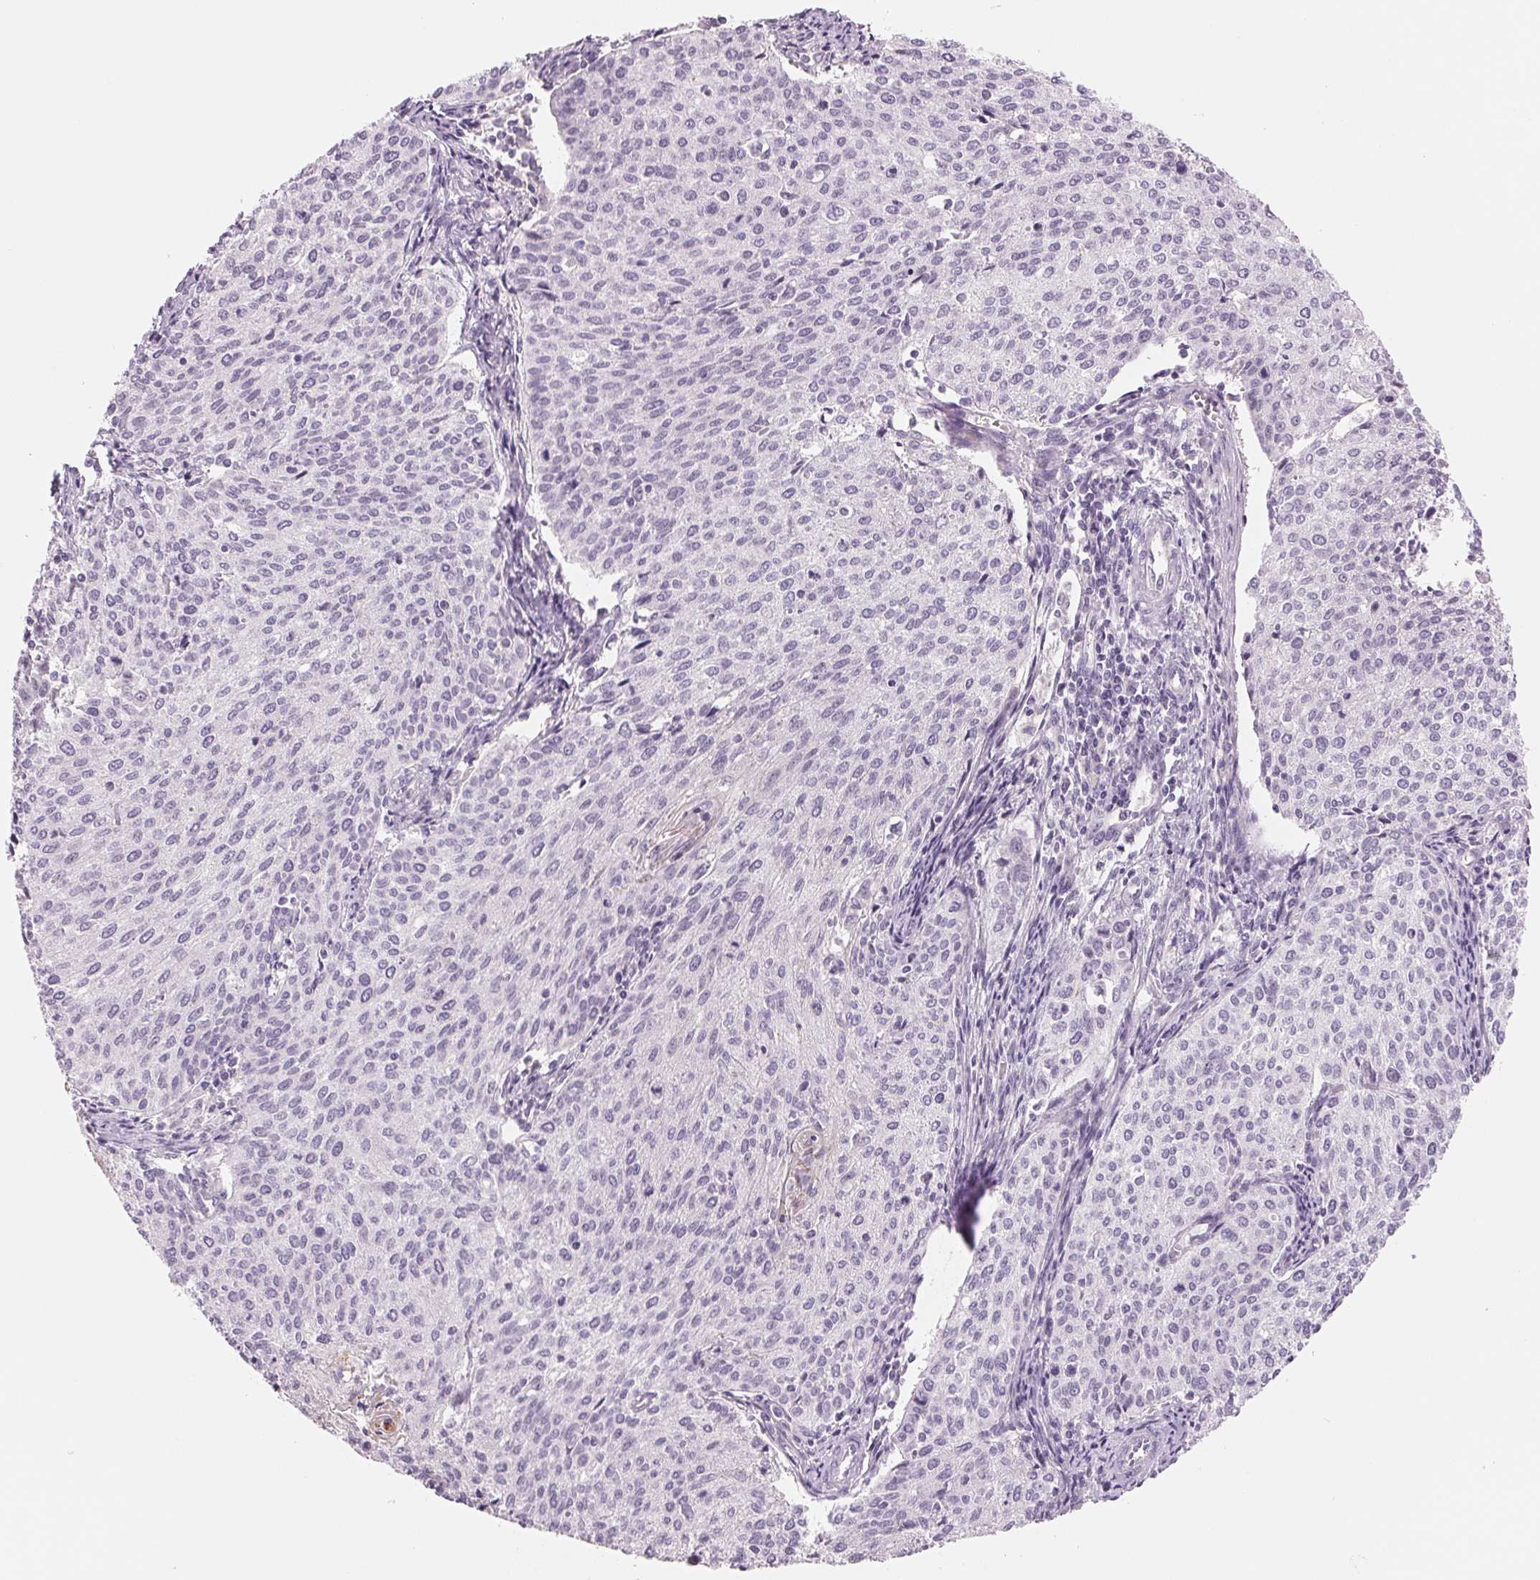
{"staining": {"intensity": "negative", "quantity": "none", "location": "none"}, "tissue": "cervical cancer", "cell_type": "Tumor cells", "image_type": "cancer", "snomed": [{"axis": "morphology", "description": "Squamous cell carcinoma, NOS"}, {"axis": "topography", "description": "Cervix"}], "caption": "Protein analysis of cervical cancer (squamous cell carcinoma) demonstrates no significant expression in tumor cells.", "gene": "CCDC168", "patient": {"sex": "female", "age": 38}}